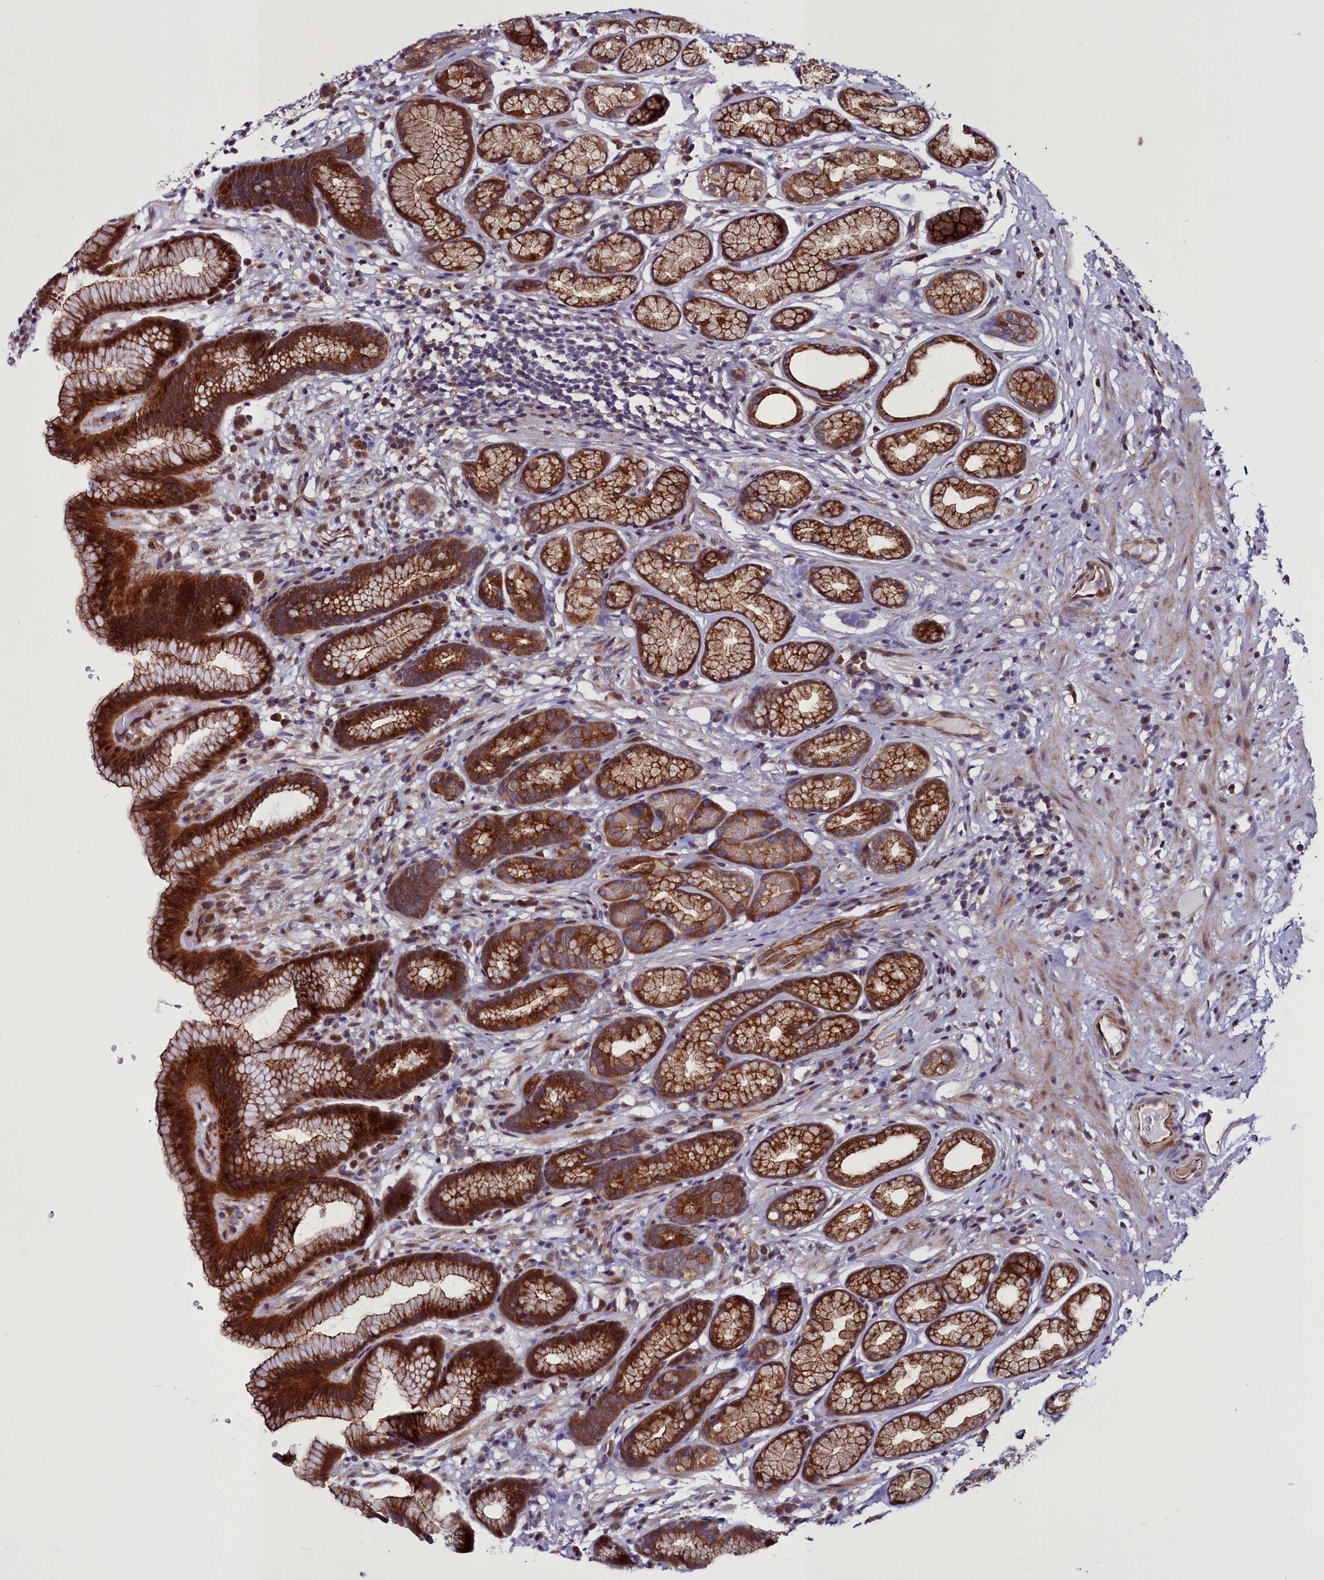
{"staining": {"intensity": "strong", "quantity": ">75%", "location": "cytoplasmic/membranous"}, "tissue": "stomach", "cell_type": "Glandular cells", "image_type": "normal", "snomed": [{"axis": "morphology", "description": "Normal tissue, NOS"}, {"axis": "topography", "description": "Stomach"}], "caption": "Immunohistochemistry (IHC) of normal stomach demonstrates high levels of strong cytoplasmic/membranous positivity in approximately >75% of glandular cells.", "gene": "MCRIP1", "patient": {"sex": "male", "age": 42}}